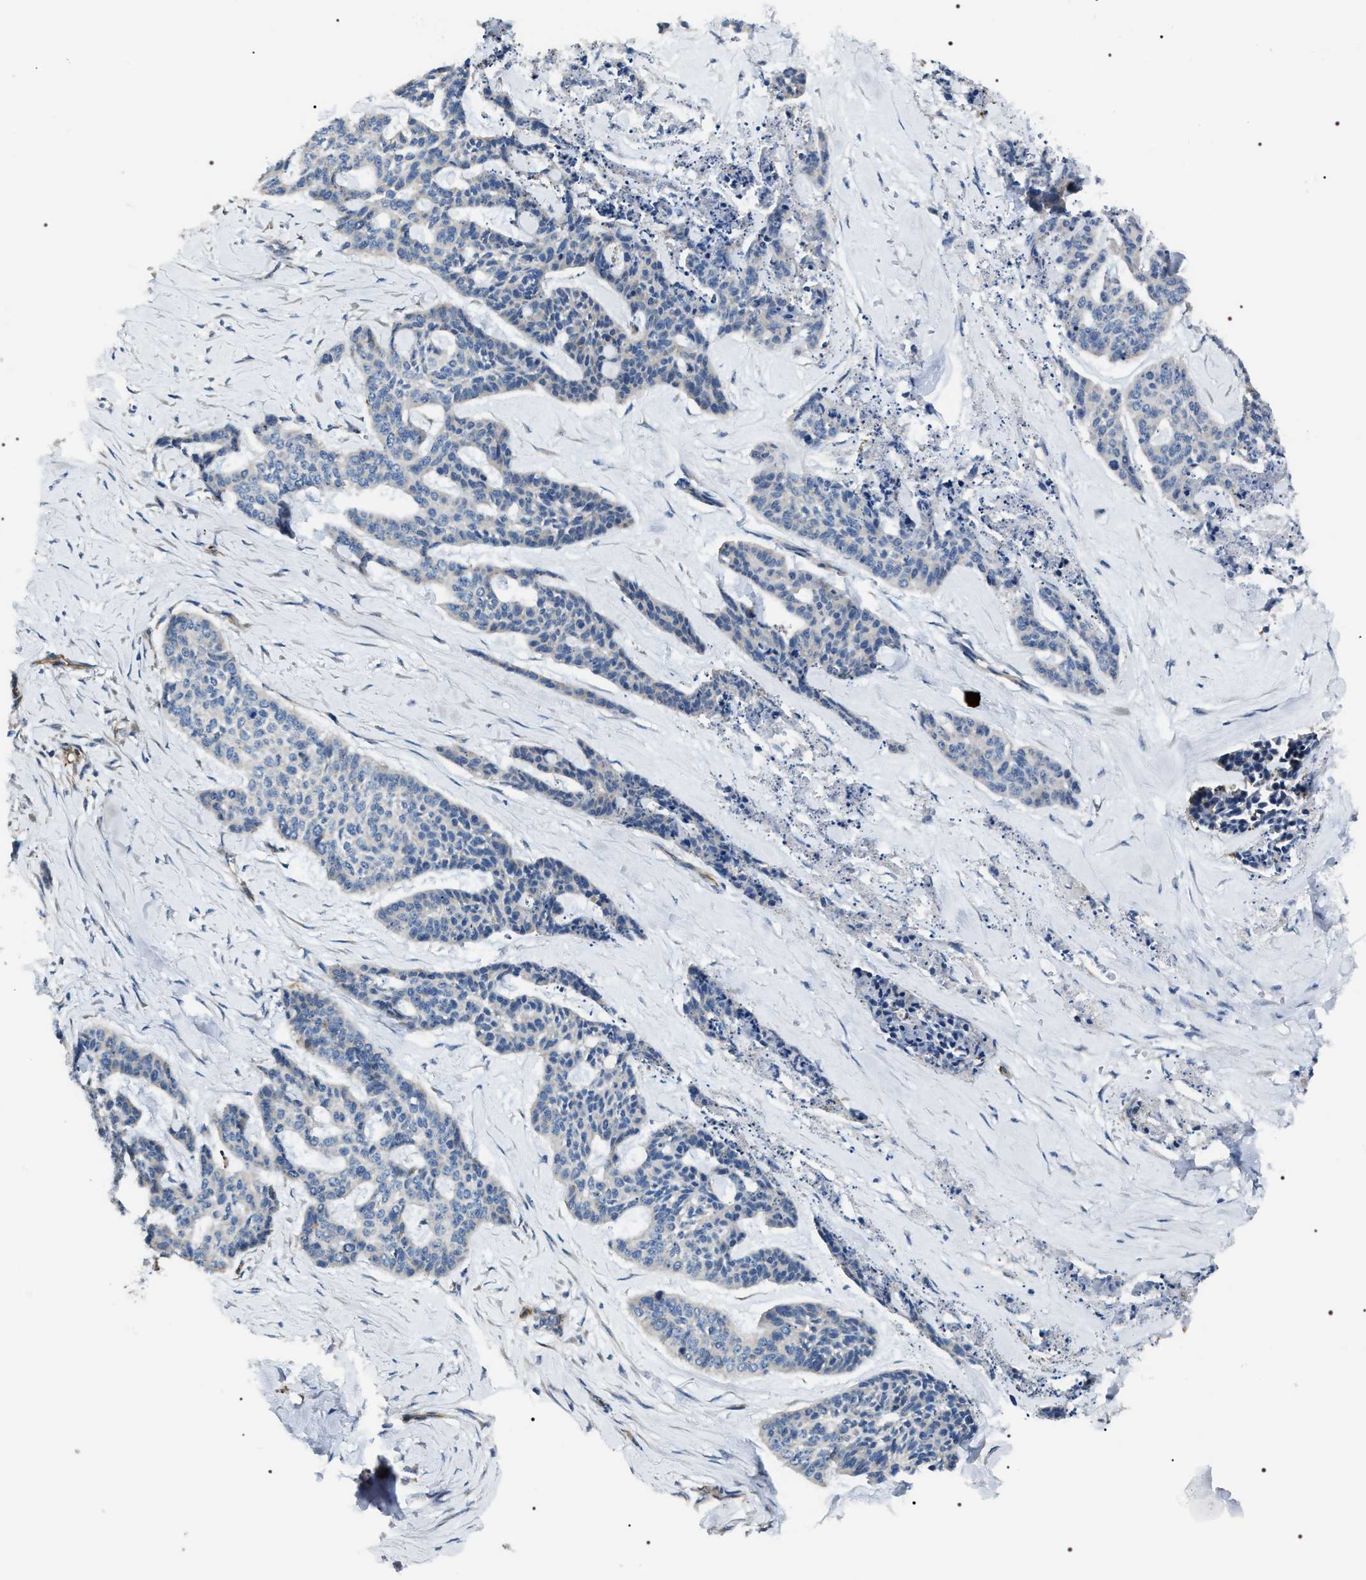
{"staining": {"intensity": "negative", "quantity": "none", "location": "none"}, "tissue": "skin cancer", "cell_type": "Tumor cells", "image_type": "cancer", "snomed": [{"axis": "morphology", "description": "Basal cell carcinoma"}, {"axis": "topography", "description": "Skin"}], "caption": "This photomicrograph is of skin cancer stained with IHC to label a protein in brown with the nuclei are counter-stained blue. There is no positivity in tumor cells.", "gene": "PKD1L1", "patient": {"sex": "female", "age": 64}}